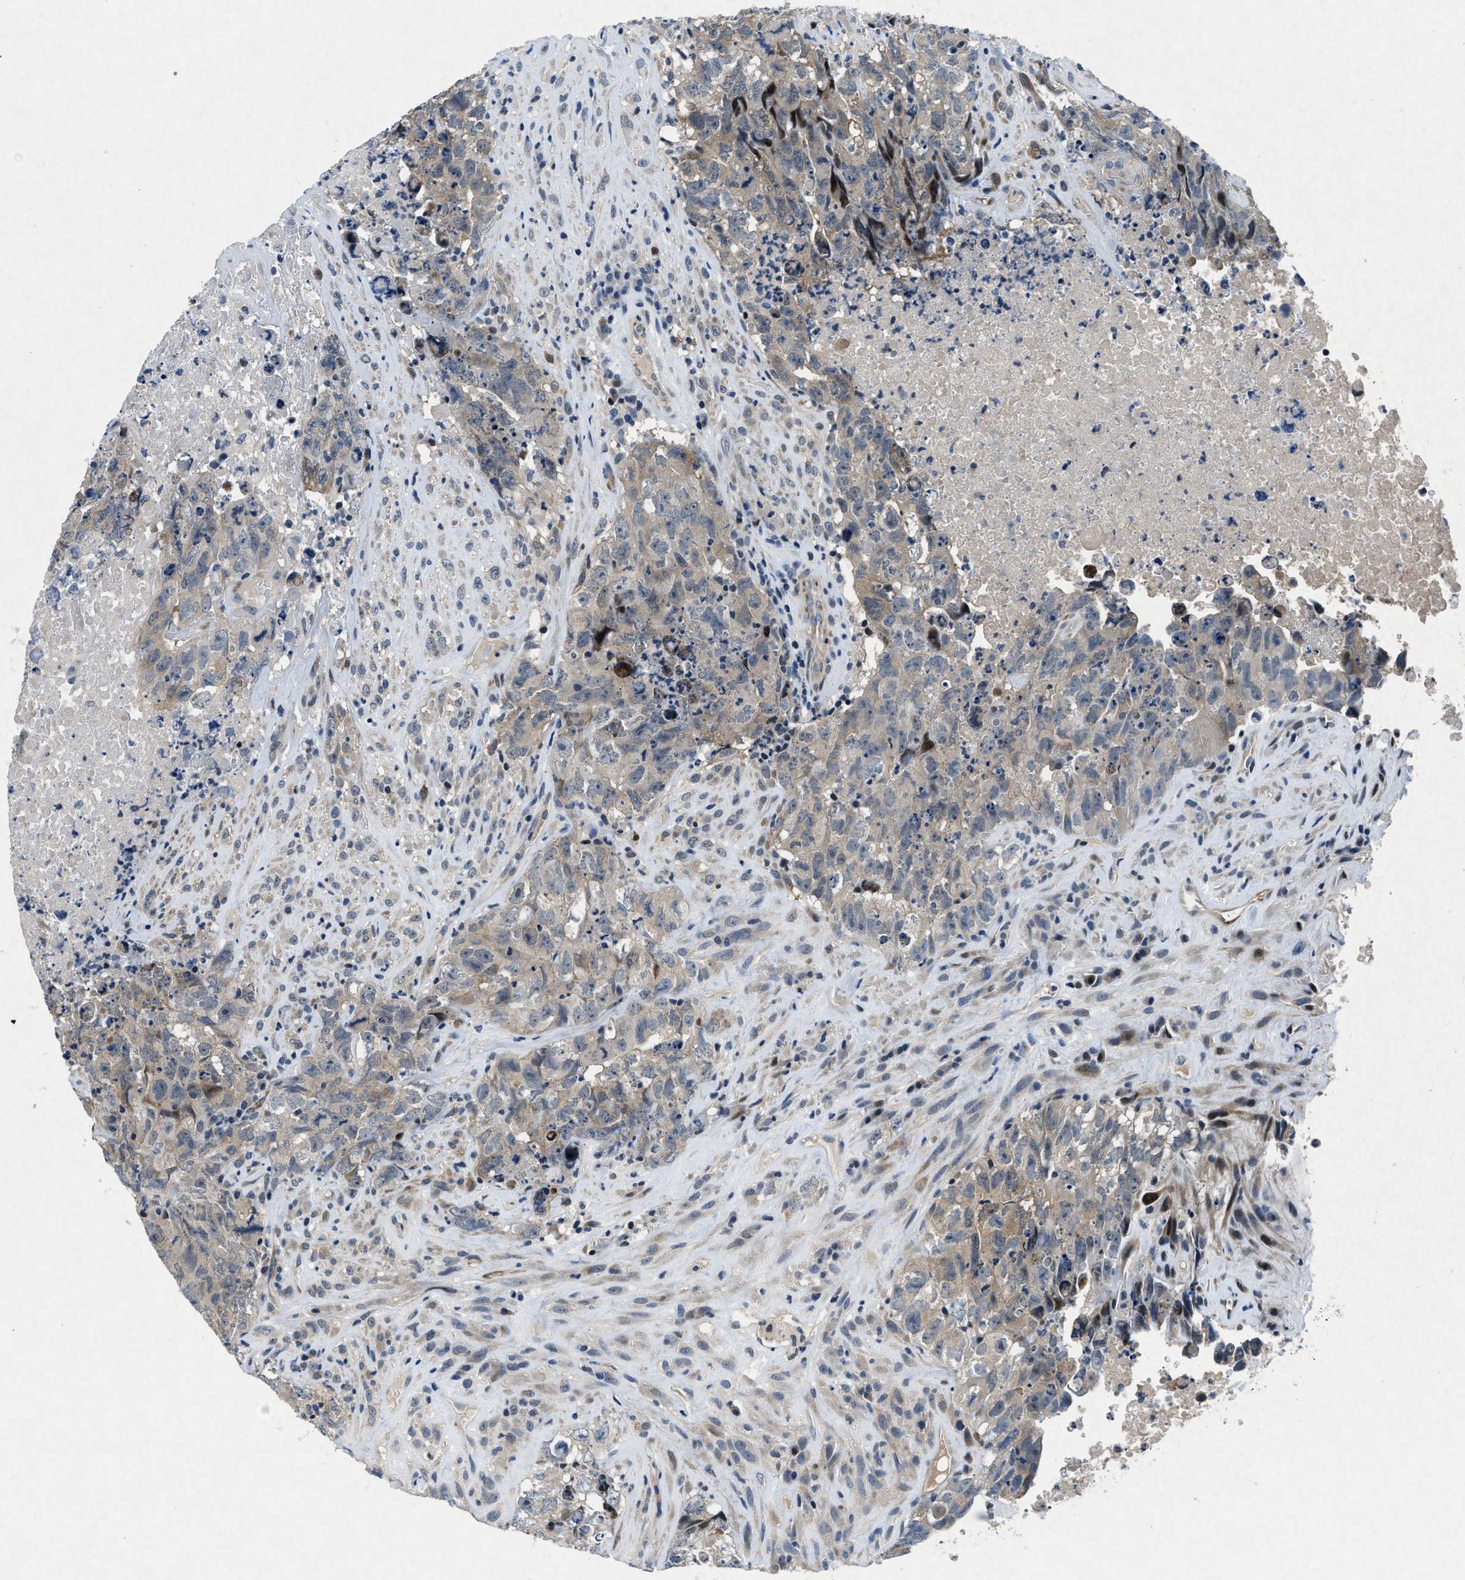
{"staining": {"intensity": "weak", "quantity": ">75%", "location": "cytoplasmic/membranous"}, "tissue": "testis cancer", "cell_type": "Tumor cells", "image_type": "cancer", "snomed": [{"axis": "morphology", "description": "Carcinoma, Embryonal, NOS"}, {"axis": "topography", "description": "Testis"}], "caption": "Immunohistochemistry image of testis cancer stained for a protein (brown), which exhibits low levels of weak cytoplasmic/membranous positivity in about >75% of tumor cells.", "gene": "PHLDA1", "patient": {"sex": "male", "age": 32}}